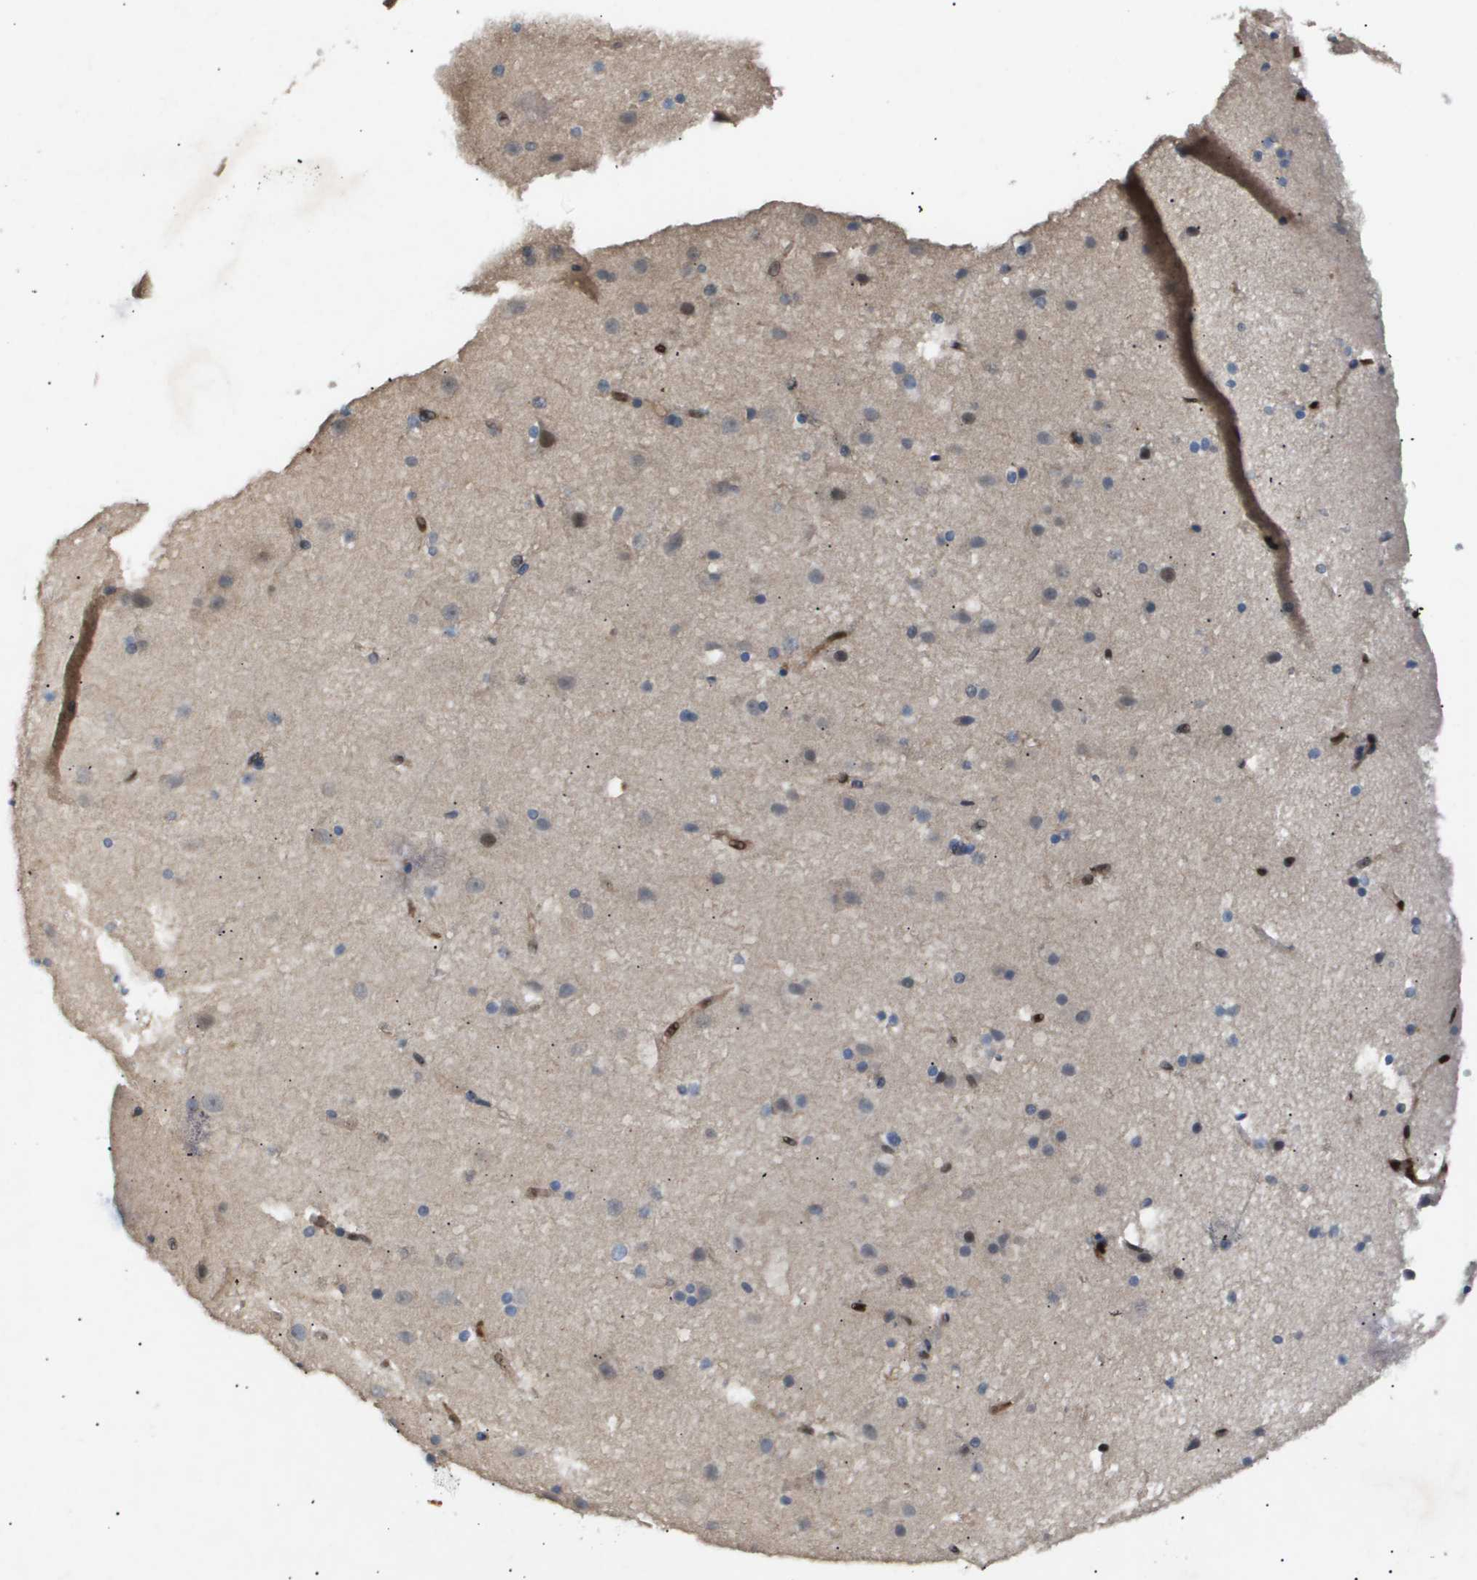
{"staining": {"intensity": "strong", "quantity": ">75%", "location": "cytoplasmic/membranous,nuclear"}, "tissue": "cerebral cortex", "cell_type": "Endothelial cells", "image_type": "normal", "snomed": [{"axis": "morphology", "description": "Normal tissue, NOS"}, {"axis": "topography", "description": "Cerebral cortex"}], "caption": "Approximately >75% of endothelial cells in unremarkable cerebral cortex show strong cytoplasmic/membranous,nuclear protein staining as visualized by brown immunohistochemical staining.", "gene": "ERG", "patient": {"sex": "male", "age": 45}}